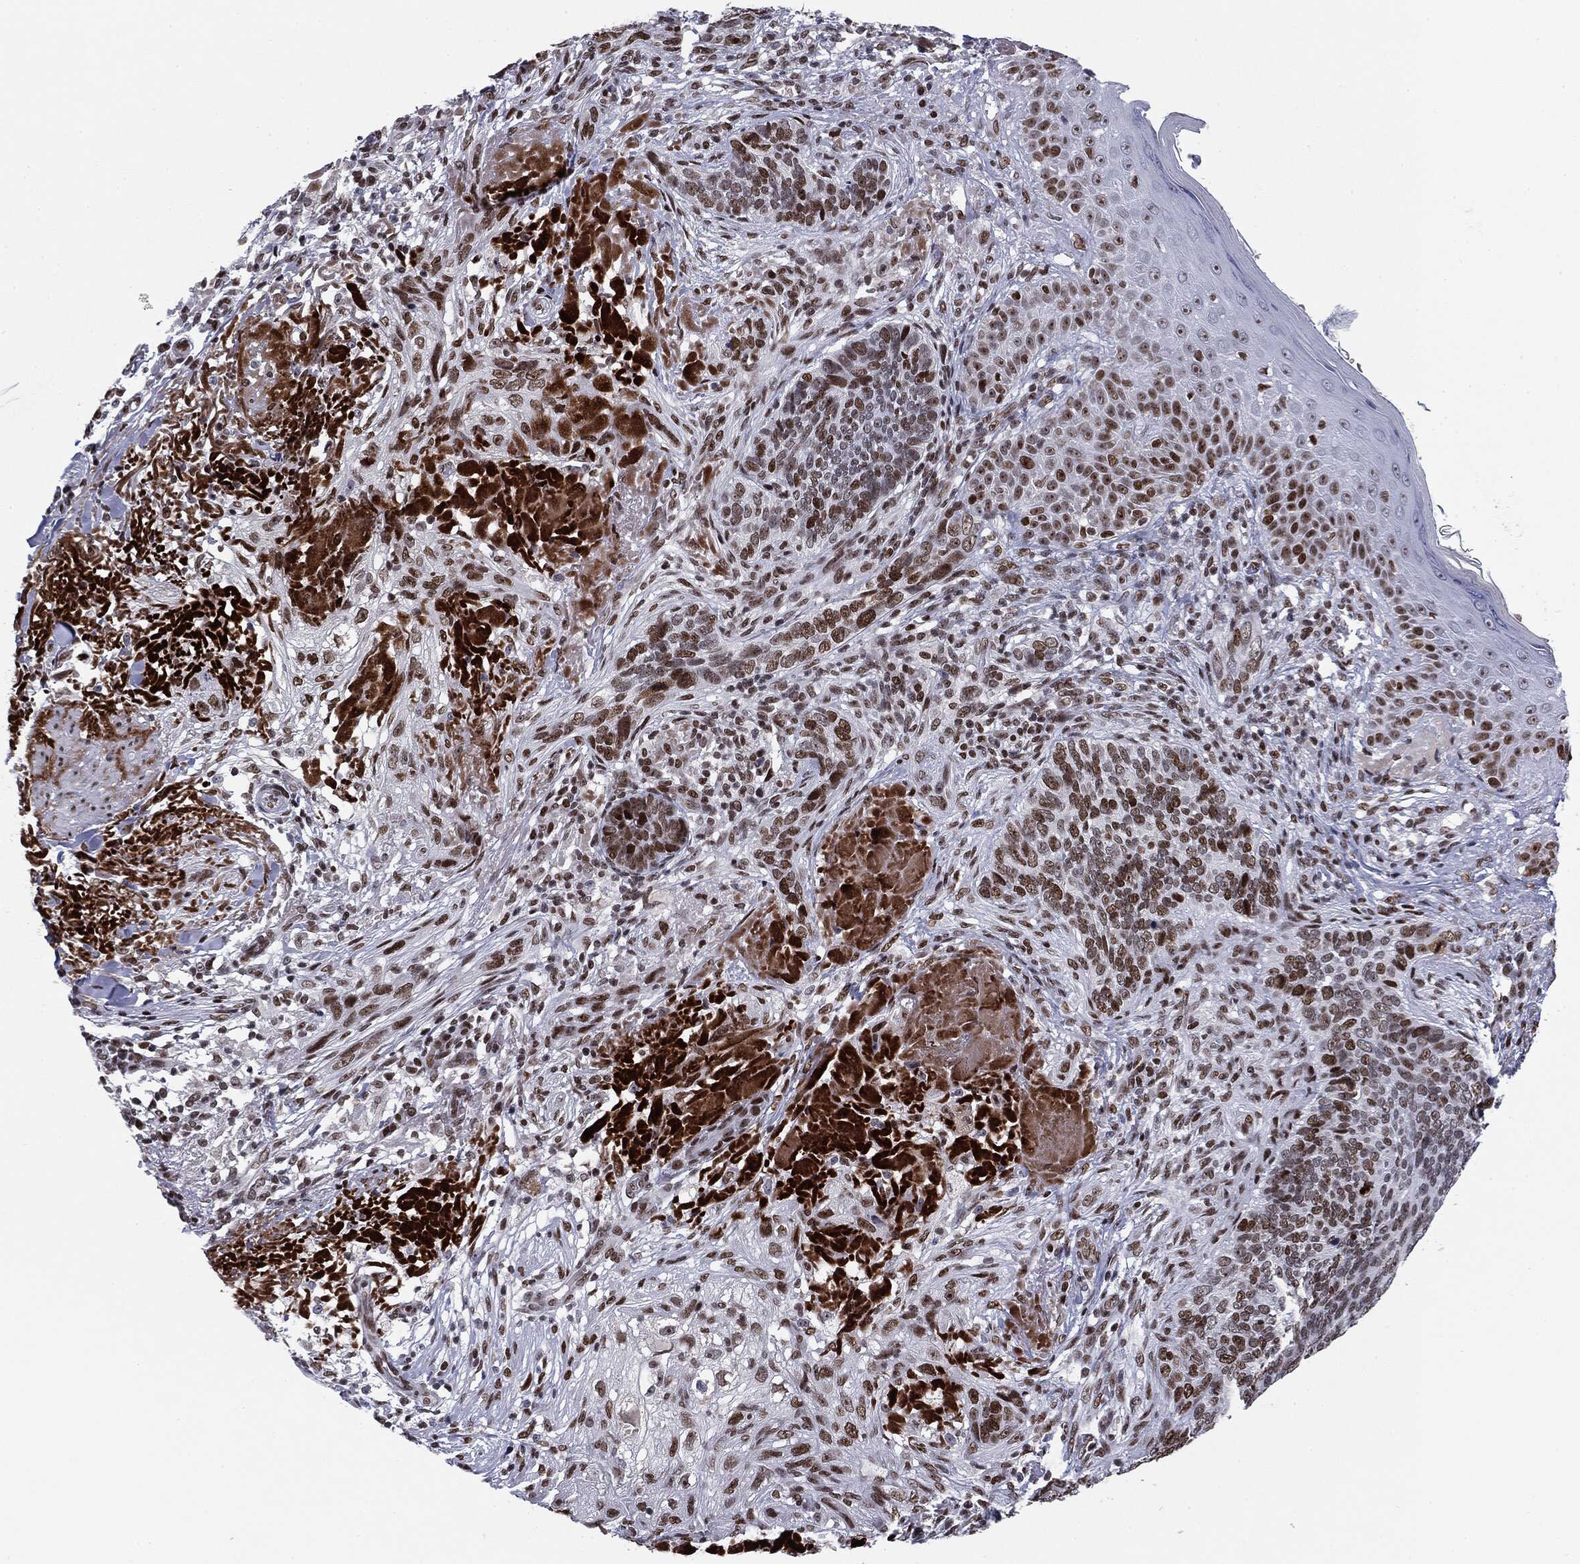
{"staining": {"intensity": "moderate", "quantity": "25%-75%", "location": "nuclear"}, "tissue": "skin cancer", "cell_type": "Tumor cells", "image_type": "cancer", "snomed": [{"axis": "morphology", "description": "Basal cell carcinoma"}, {"axis": "topography", "description": "Skin"}], "caption": "Brown immunohistochemical staining in skin basal cell carcinoma exhibits moderate nuclear positivity in approximately 25%-75% of tumor cells. (brown staining indicates protein expression, while blue staining denotes nuclei).", "gene": "MDC1", "patient": {"sex": "male", "age": 91}}